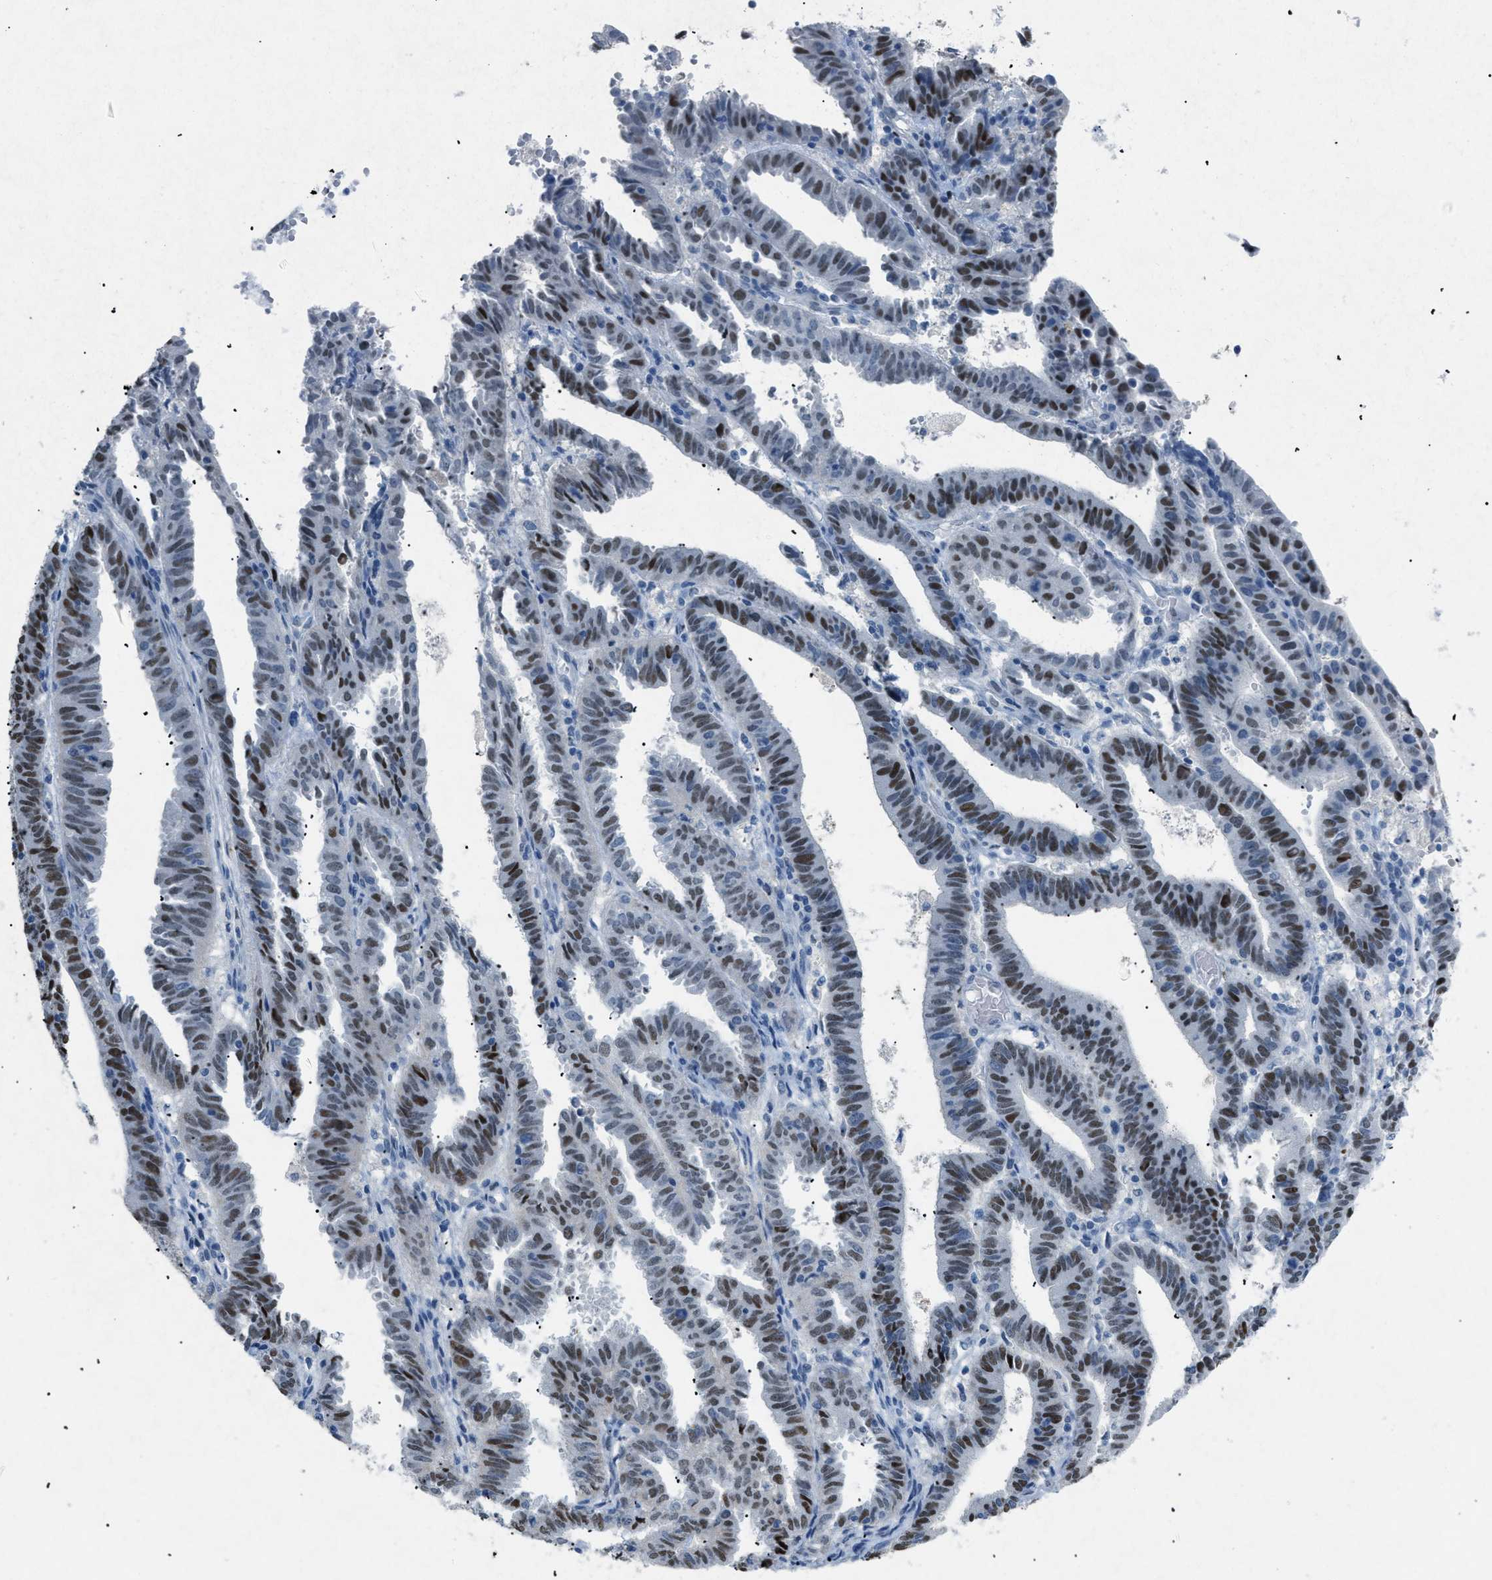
{"staining": {"intensity": "strong", "quantity": "25%-75%", "location": "nuclear"}, "tissue": "endometrial cancer", "cell_type": "Tumor cells", "image_type": "cancer", "snomed": [{"axis": "morphology", "description": "Adenocarcinoma, NOS"}, {"axis": "topography", "description": "Uterus"}], "caption": "Human endometrial adenocarcinoma stained with a protein marker reveals strong staining in tumor cells.", "gene": "TASOR", "patient": {"sex": "female", "age": 83}}